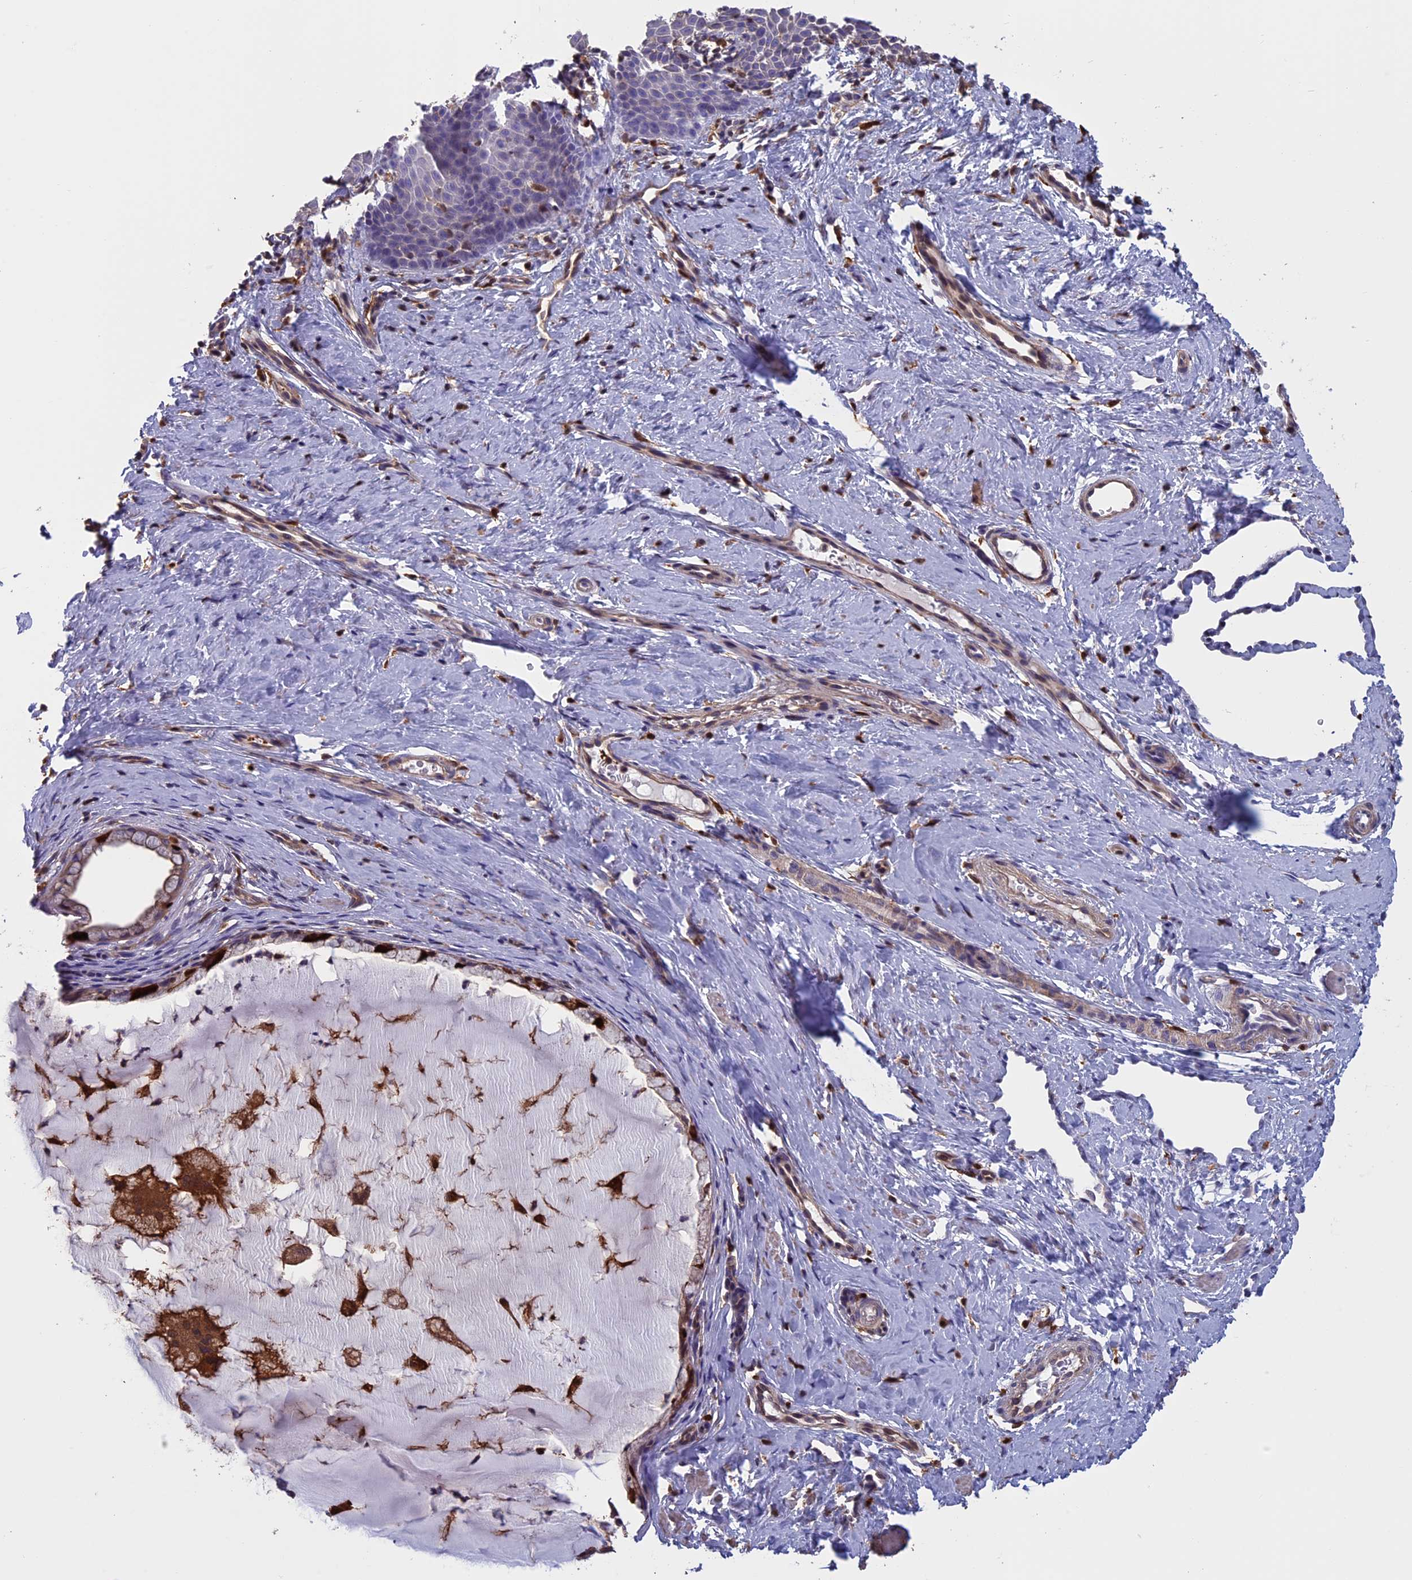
{"staining": {"intensity": "strong", "quantity": "25%-75%", "location": "cytoplasmic/membranous"}, "tissue": "cervix", "cell_type": "Glandular cells", "image_type": "normal", "snomed": [{"axis": "morphology", "description": "Normal tissue, NOS"}, {"axis": "topography", "description": "Cervix"}], "caption": "The immunohistochemical stain shows strong cytoplasmic/membranous positivity in glandular cells of normal cervix. (DAB (3,3'-diaminobenzidine) = brown stain, brightfield microscopy at high magnification).", "gene": "ARHGAP18", "patient": {"sex": "female", "age": 36}}